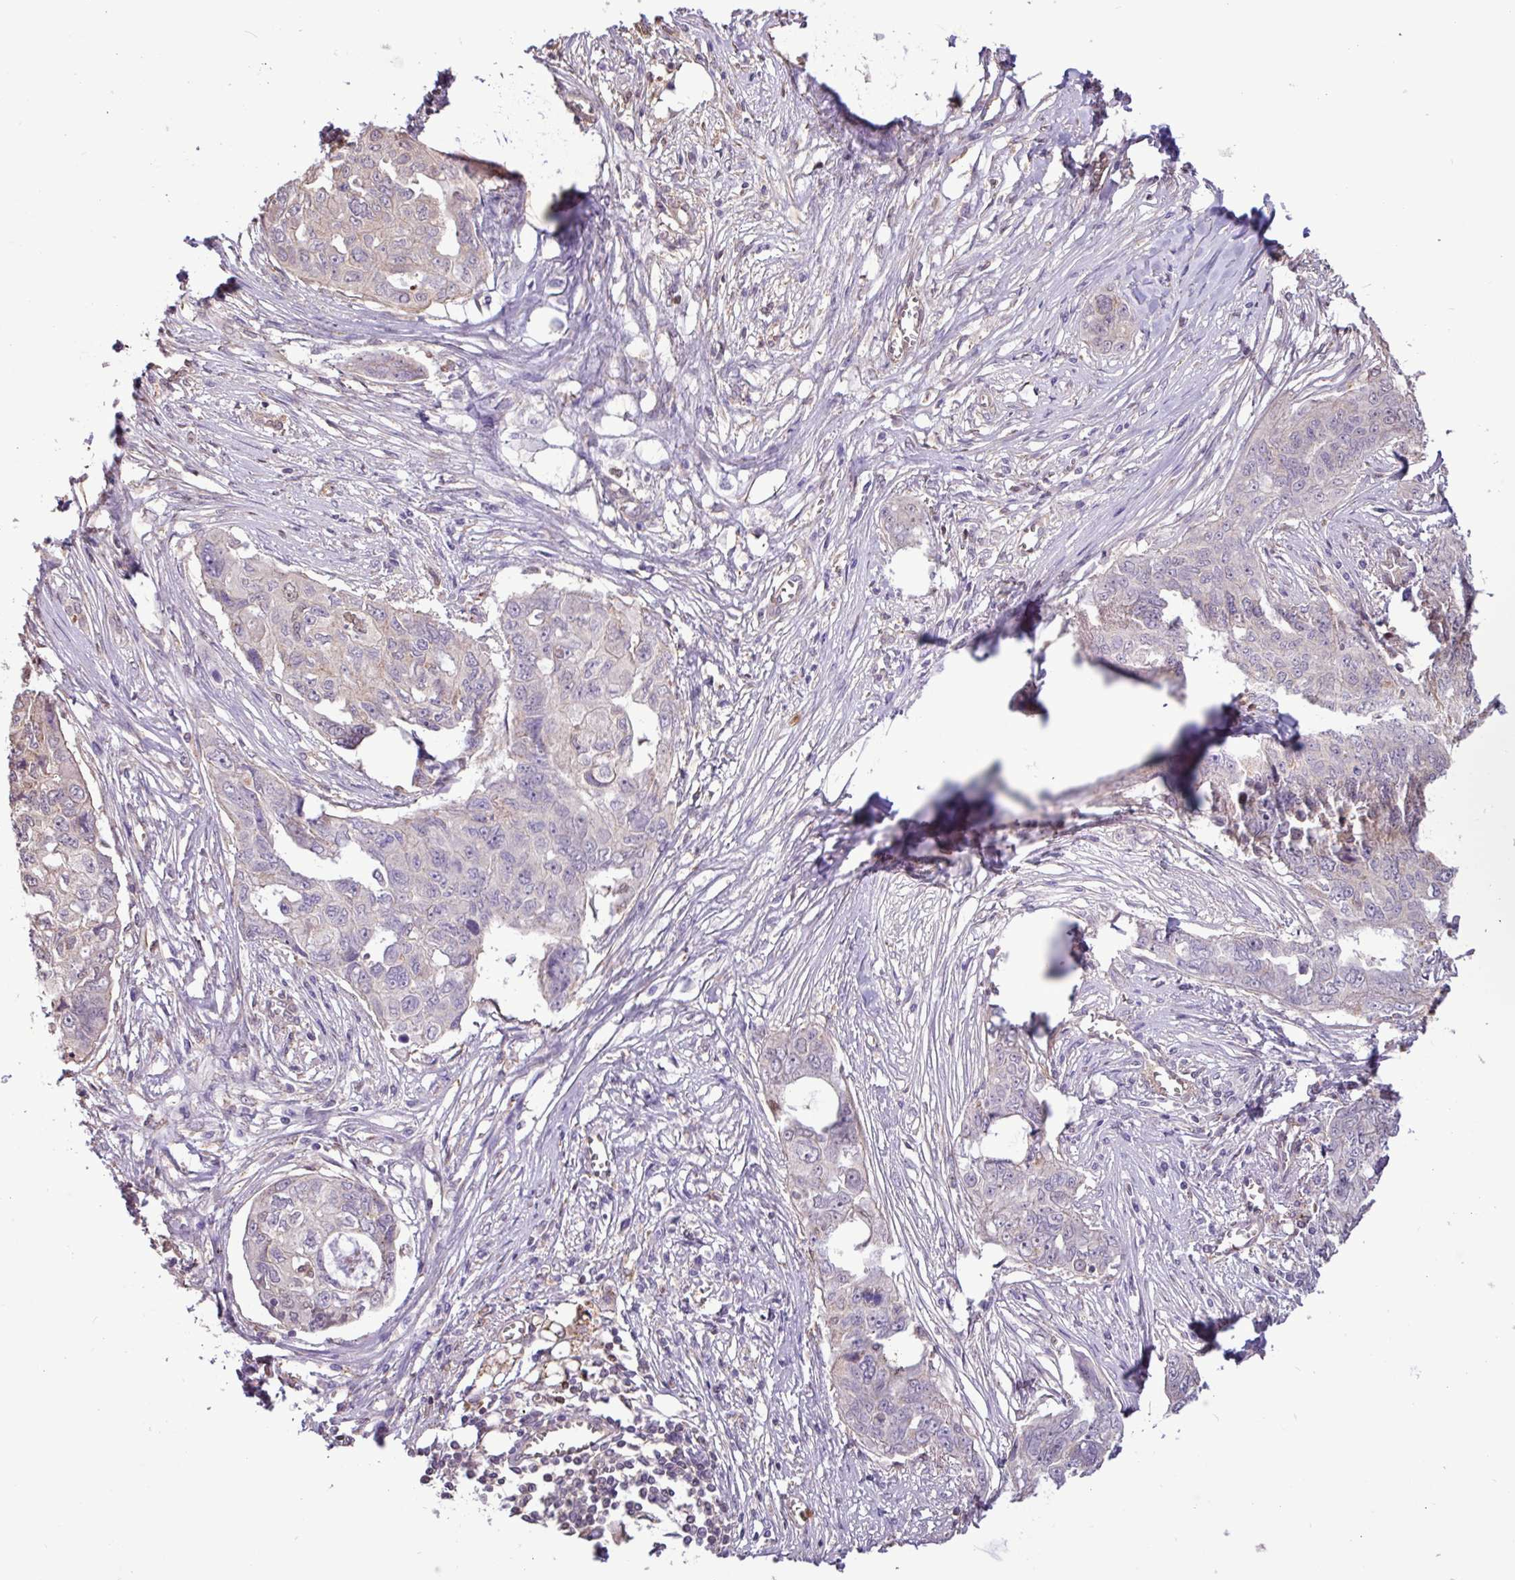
{"staining": {"intensity": "negative", "quantity": "none", "location": "none"}, "tissue": "ovarian cancer", "cell_type": "Tumor cells", "image_type": "cancer", "snomed": [{"axis": "morphology", "description": "Carcinoma, endometroid"}, {"axis": "topography", "description": "Ovary"}], "caption": "High power microscopy histopathology image of an immunohistochemistry image of ovarian endometroid carcinoma, revealing no significant staining in tumor cells. (Brightfield microscopy of DAB (3,3'-diaminobenzidine) immunohistochemistry at high magnification).", "gene": "CHST11", "patient": {"sex": "female", "age": 70}}